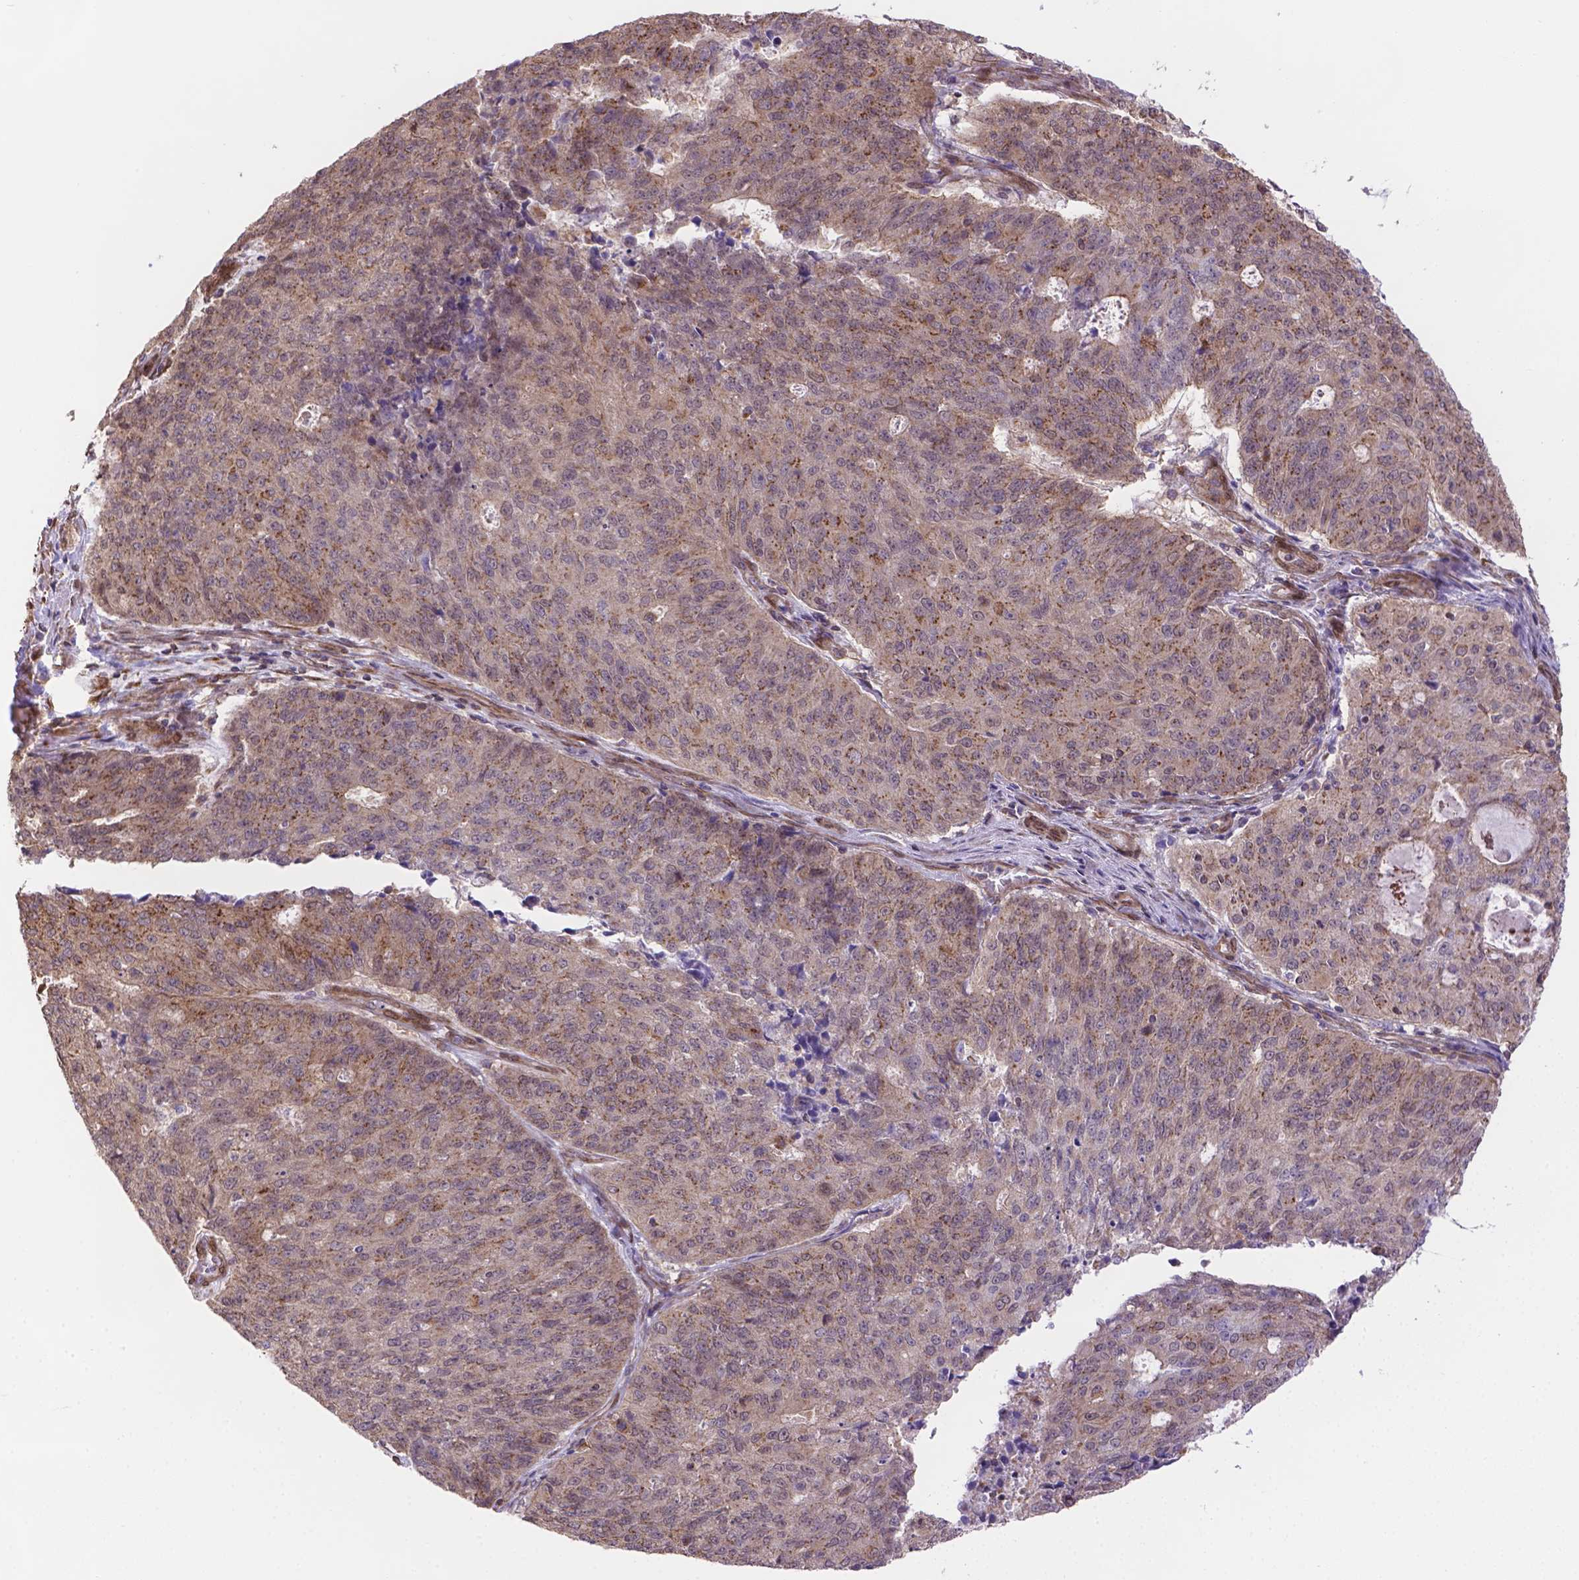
{"staining": {"intensity": "weak", "quantity": ">75%", "location": "cytoplasmic/membranous"}, "tissue": "endometrial cancer", "cell_type": "Tumor cells", "image_type": "cancer", "snomed": [{"axis": "morphology", "description": "Adenocarcinoma, NOS"}, {"axis": "topography", "description": "Endometrium"}], "caption": "DAB immunohistochemical staining of endometrial adenocarcinoma displays weak cytoplasmic/membranous protein staining in about >75% of tumor cells.", "gene": "YAP1", "patient": {"sex": "female", "age": 82}}